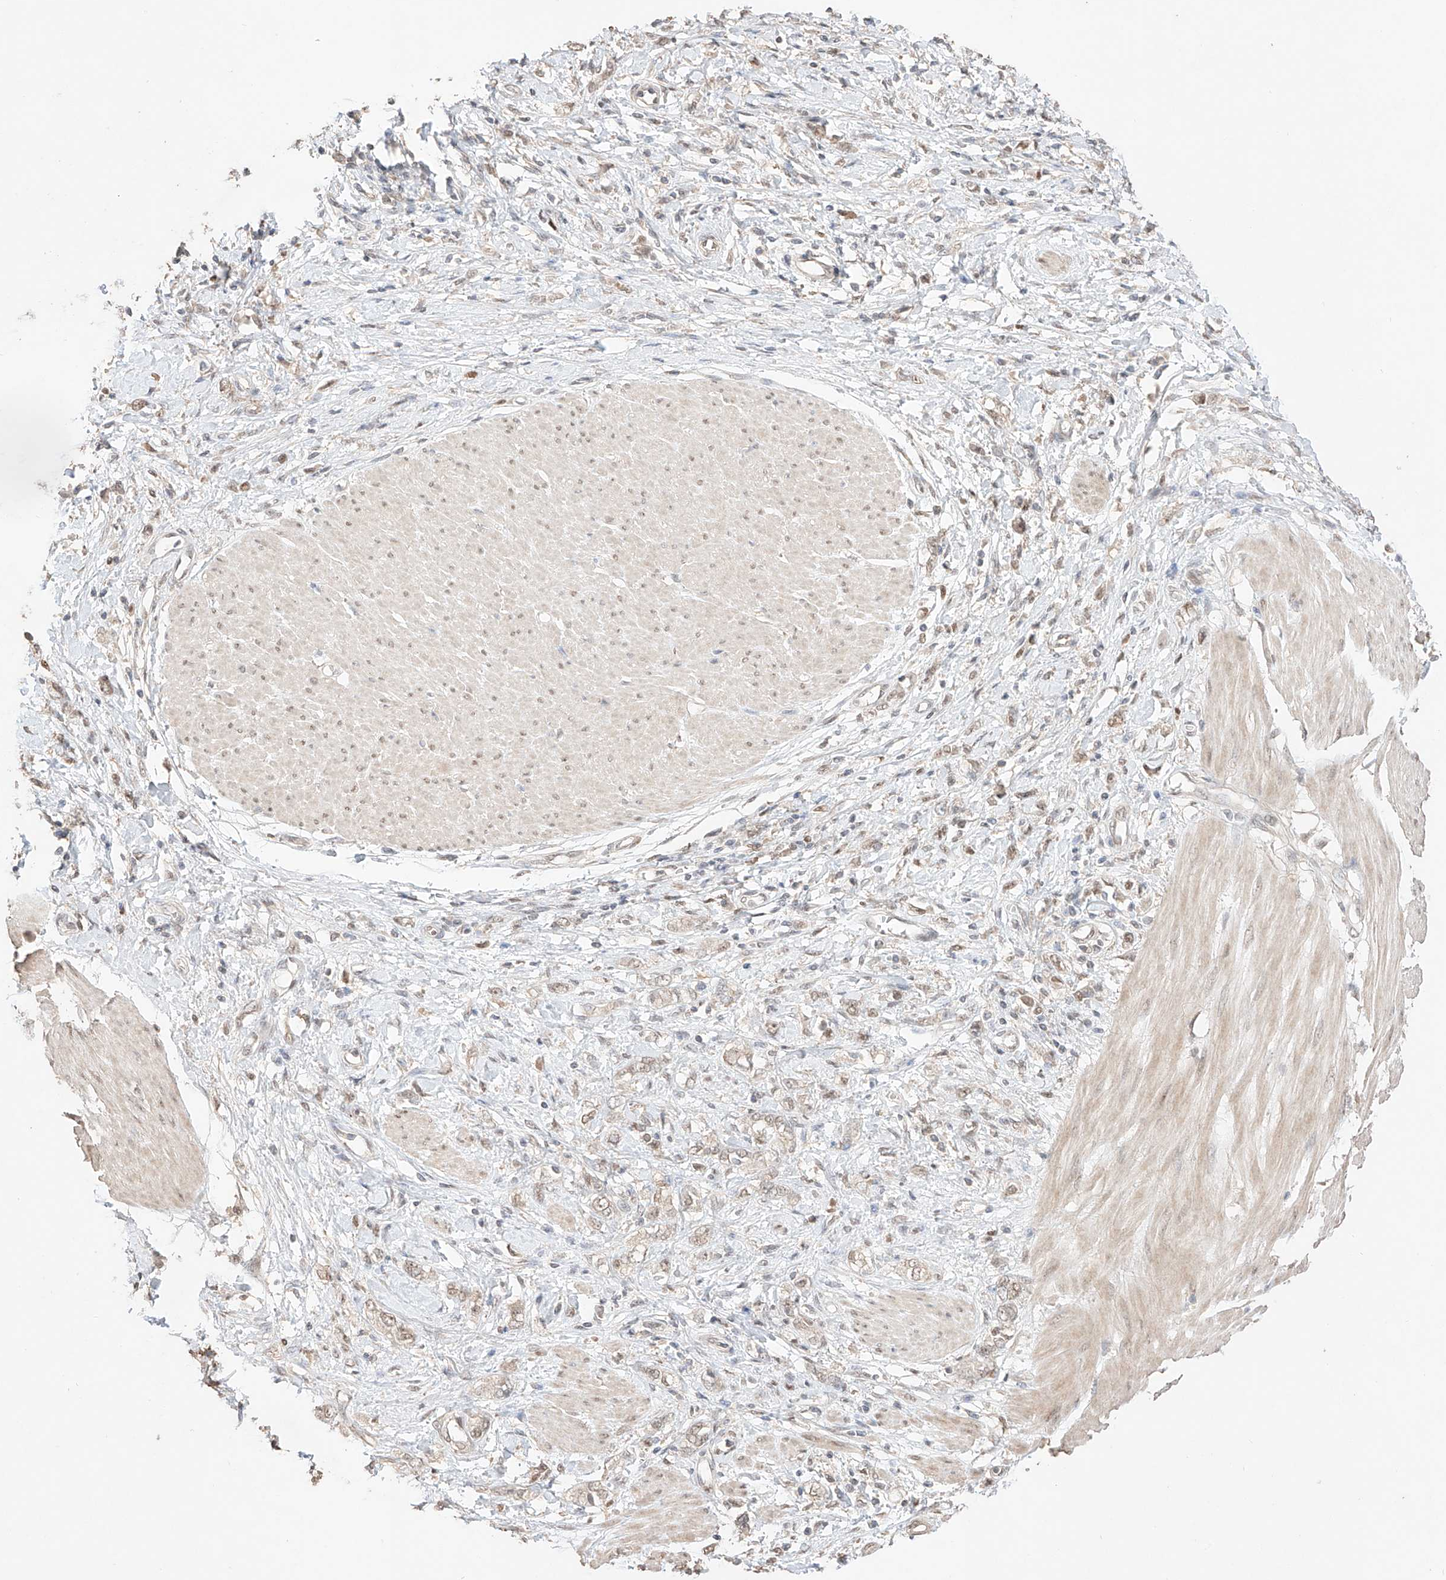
{"staining": {"intensity": "weak", "quantity": ">75%", "location": "nuclear"}, "tissue": "stomach cancer", "cell_type": "Tumor cells", "image_type": "cancer", "snomed": [{"axis": "morphology", "description": "Adenocarcinoma, NOS"}, {"axis": "topography", "description": "Stomach"}], "caption": "Immunohistochemical staining of stomach adenocarcinoma displays low levels of weak nuclear staining in about >75% of tumor cells. The protein of interest is shown in brown color, while the nuclei are stained blue.", "gene": "APIP", "patient": {"sex": "female", "age": 76}}